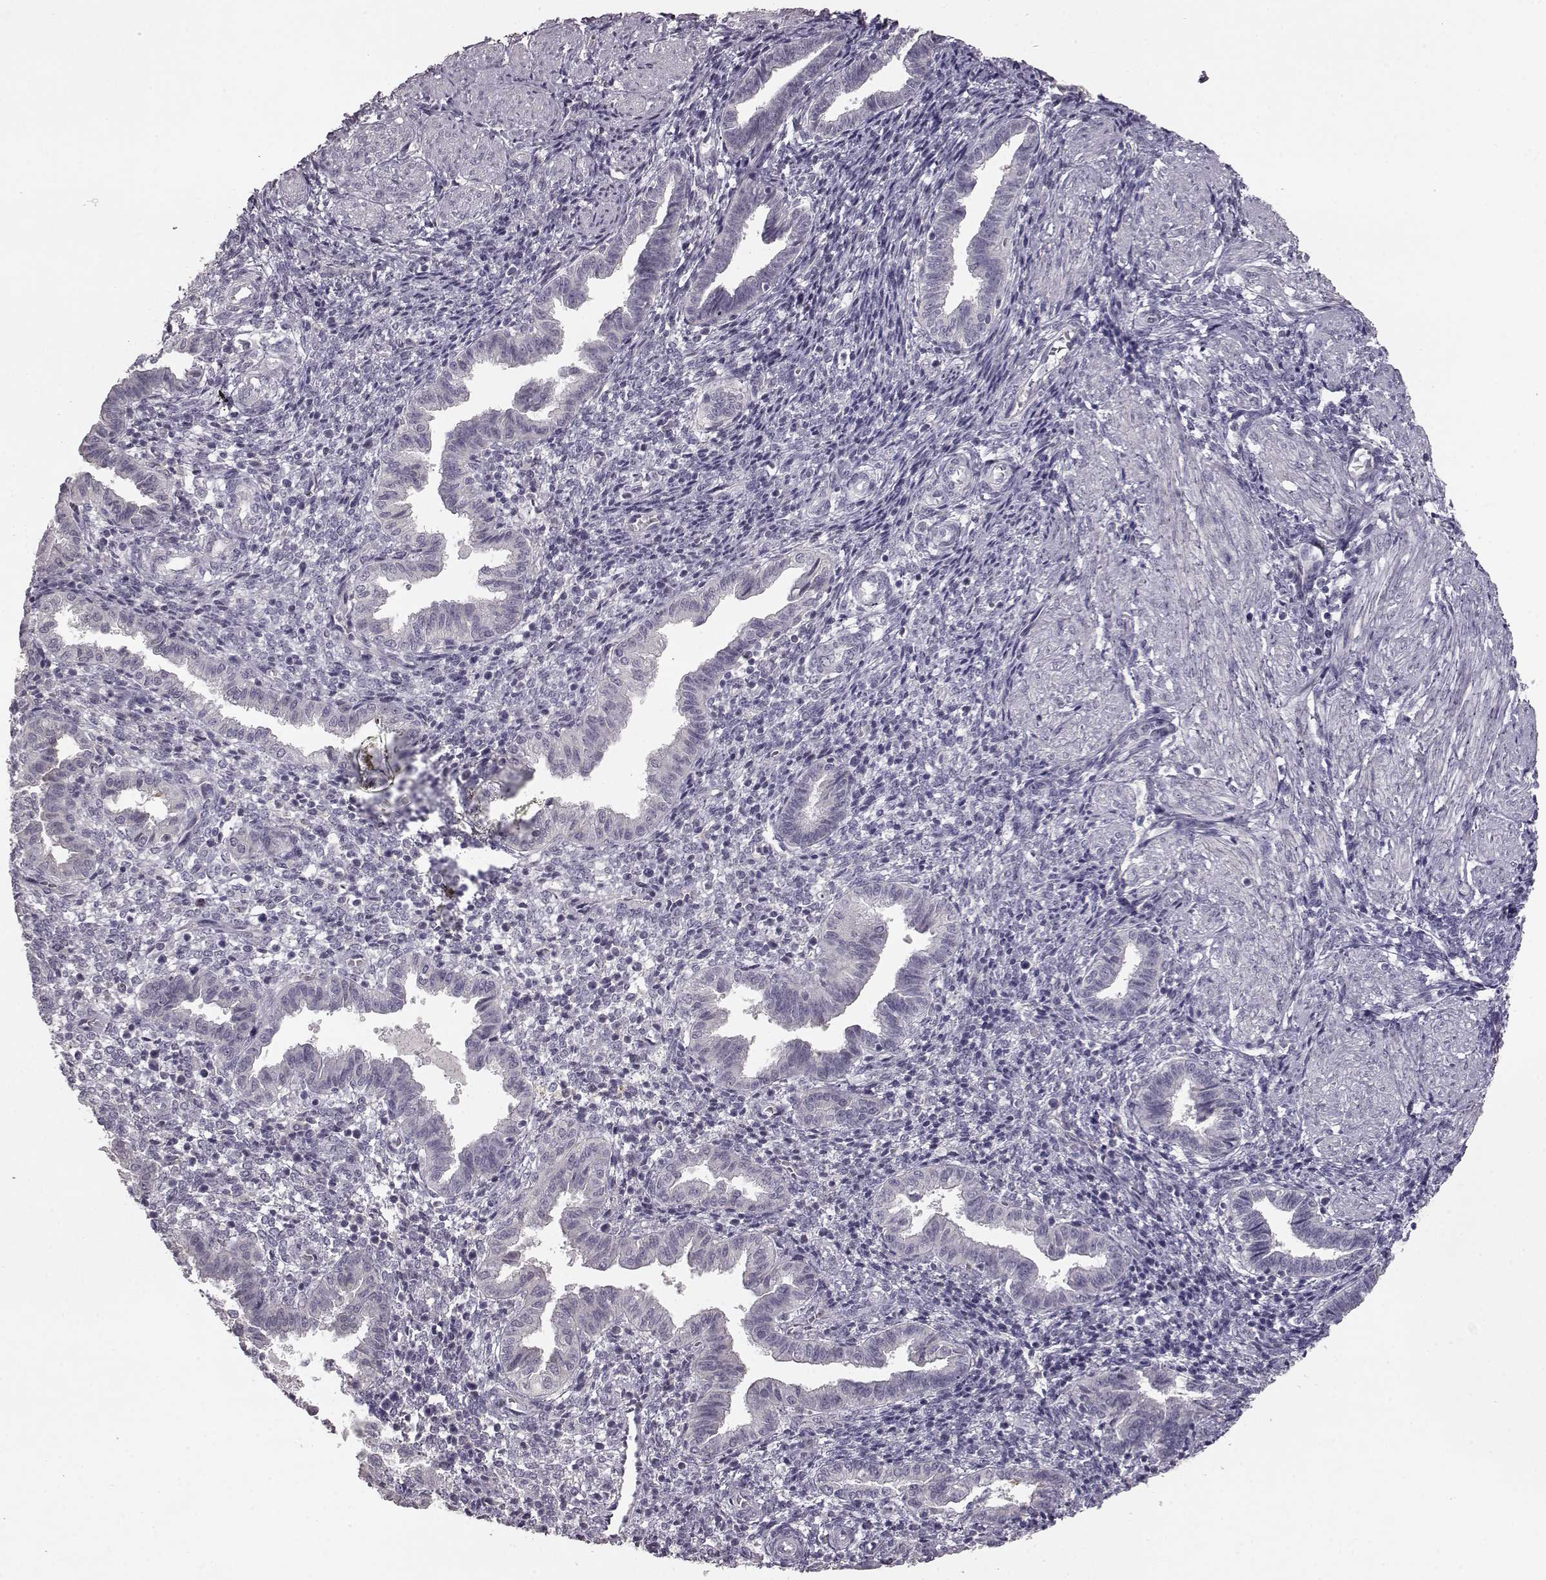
{"staining": {"intensity": "negative", "quantity": "none", "location": "none"}, "tissue": "endometrium", "cell_type": "Cells in endometrial stroma", "image_type": "normal", "snomed": [{"axis": "morphology", "description": "Normal tissue, NOS"}, {"axis": "topography", "description": "Endometrium"}], "caption": "This is an IHC image of normal human endometrium. There is no staining in cells in endometrial stroma.", "gene": "SPAG17", "patient": {"sex": "female", "age": 37}}